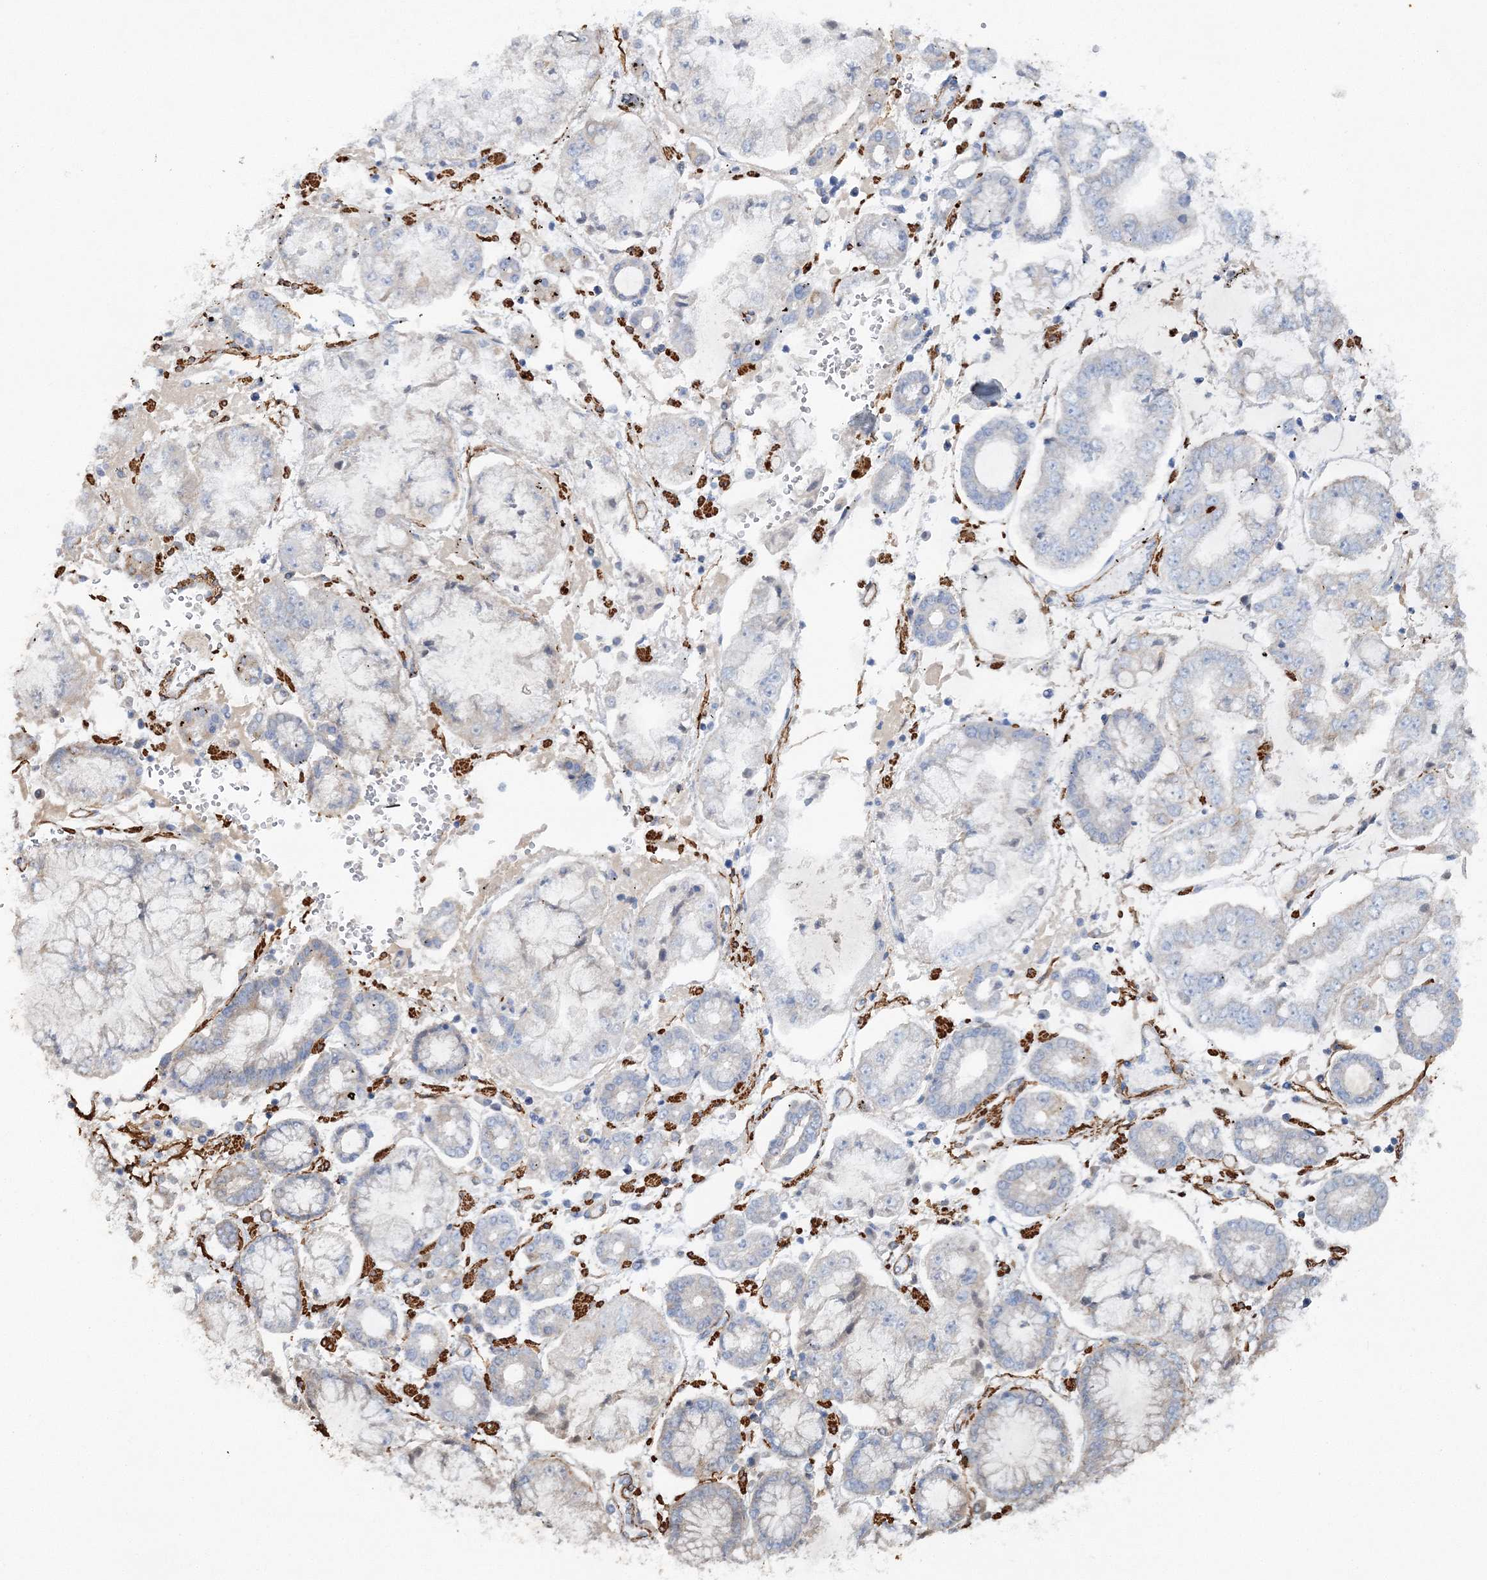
{"staining": {"intensity": "negative", "quantity": "none", "location": "none"}, "tissue": "stomach cancer", "cell_type": "Tumor cells", "image_type": "cancer", "snomed": [{"axis": "morphology", "description": "Adenocarcinoma, NOS"}, {"axis": "topography", "description": "Stomach"}], "caption": "DAB (3,3'-diaminobenzidine) immunohistochemical staining of human stomach cancer (adenocarcinoma) shows no significant positivity in tumor cells.", "gene": "RTN2", "patient": {"sex": "male", "age": 76}}